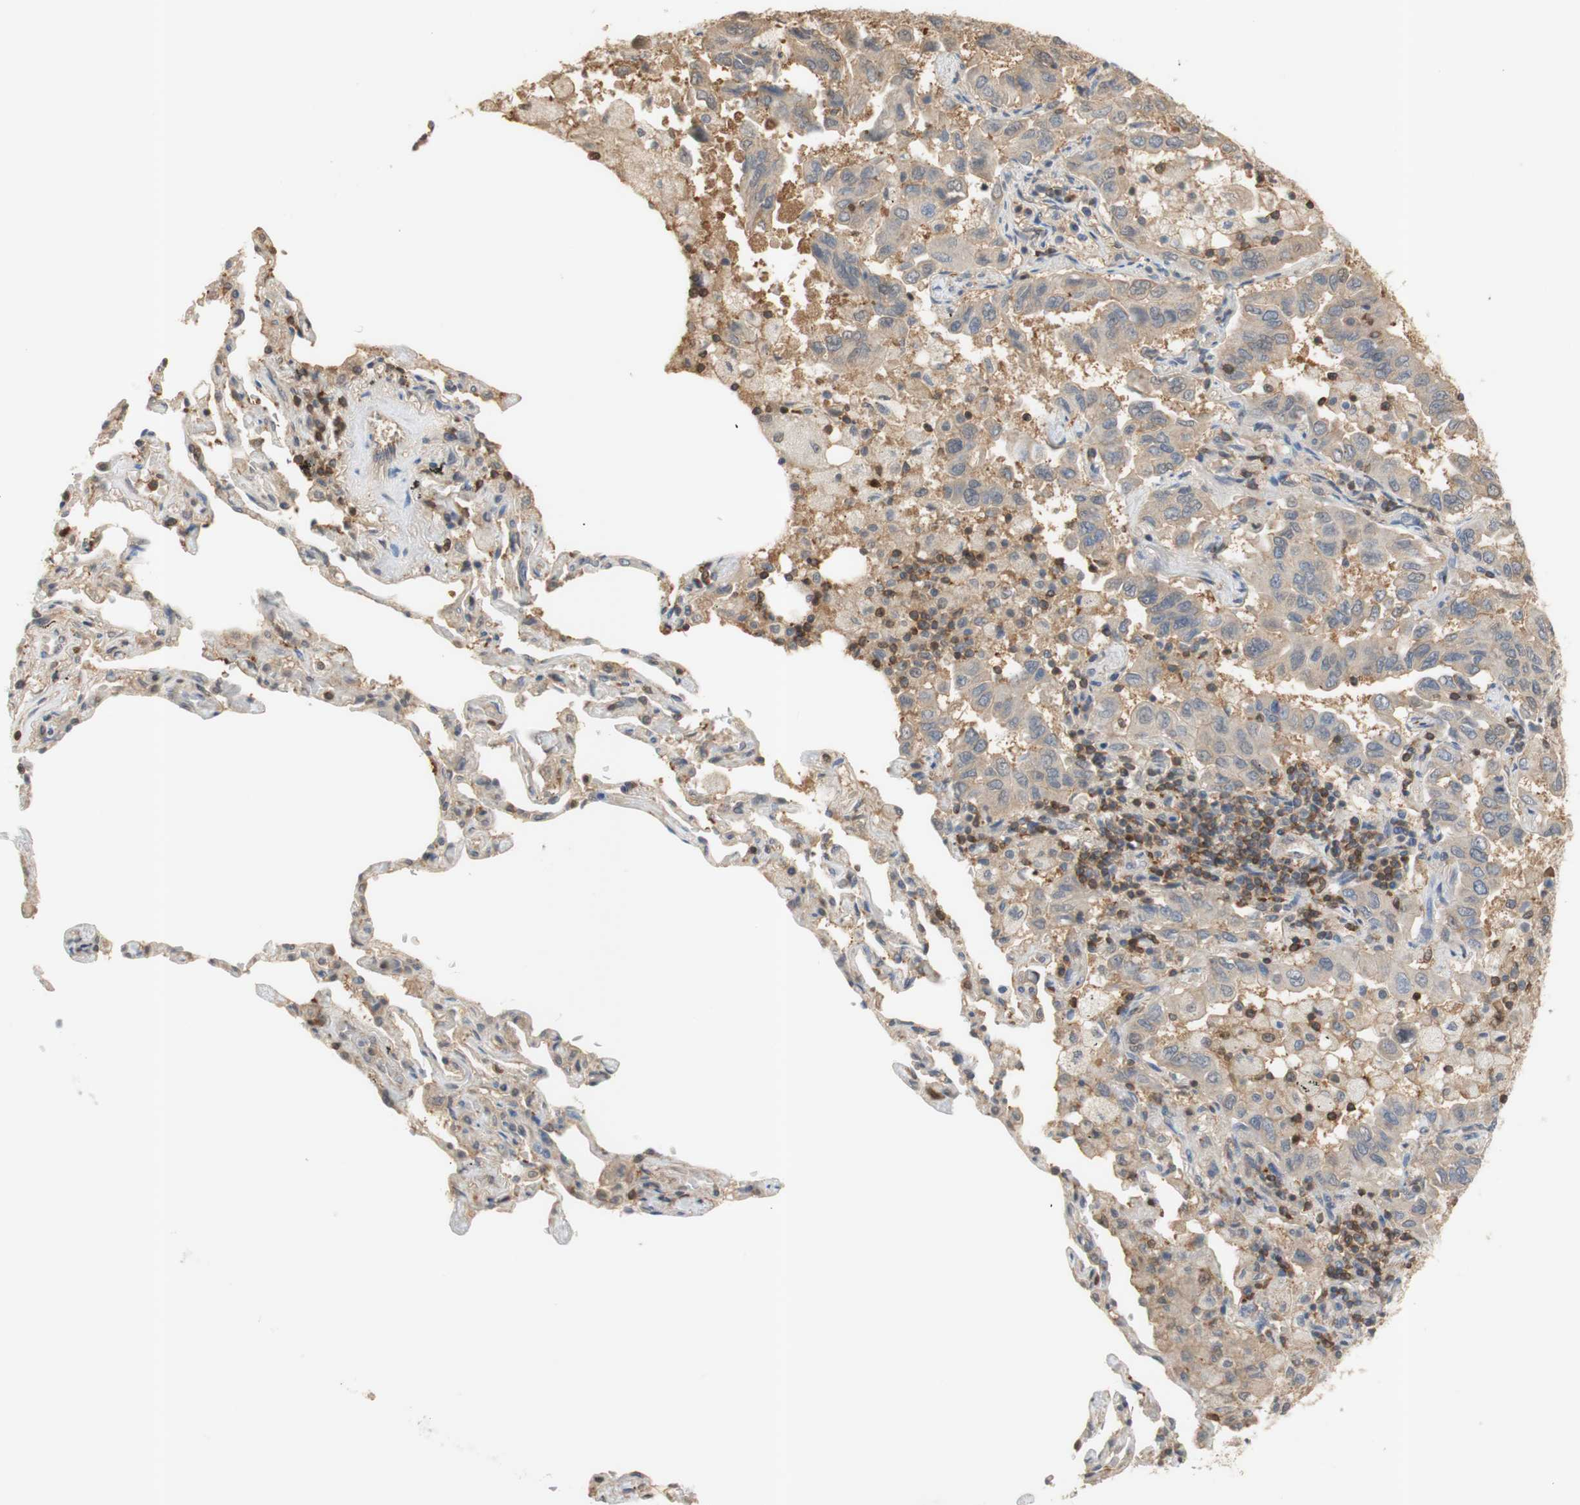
{"staining": {"intensity": "weak", "quantity": ">75%", "location": "cytoplasmic/membranous"}, "tissue": "lung cancer", "cell_type": "Tumor cells", "image_type": "cancer", "snomed": [{"axis": "morphology", "description": "Adenocarcinoma, NOS"}, {"axis": "topography", "description": "Lung"}], "caption": "A histopathology image showing weak cytoplasmic/membranous expression in about >75% of tumor cells in lung cancer, as visualized by brown immunohistochemical staining.", "gene": "NAP1L4", "patient": {"sex": "male", "age": 64}}